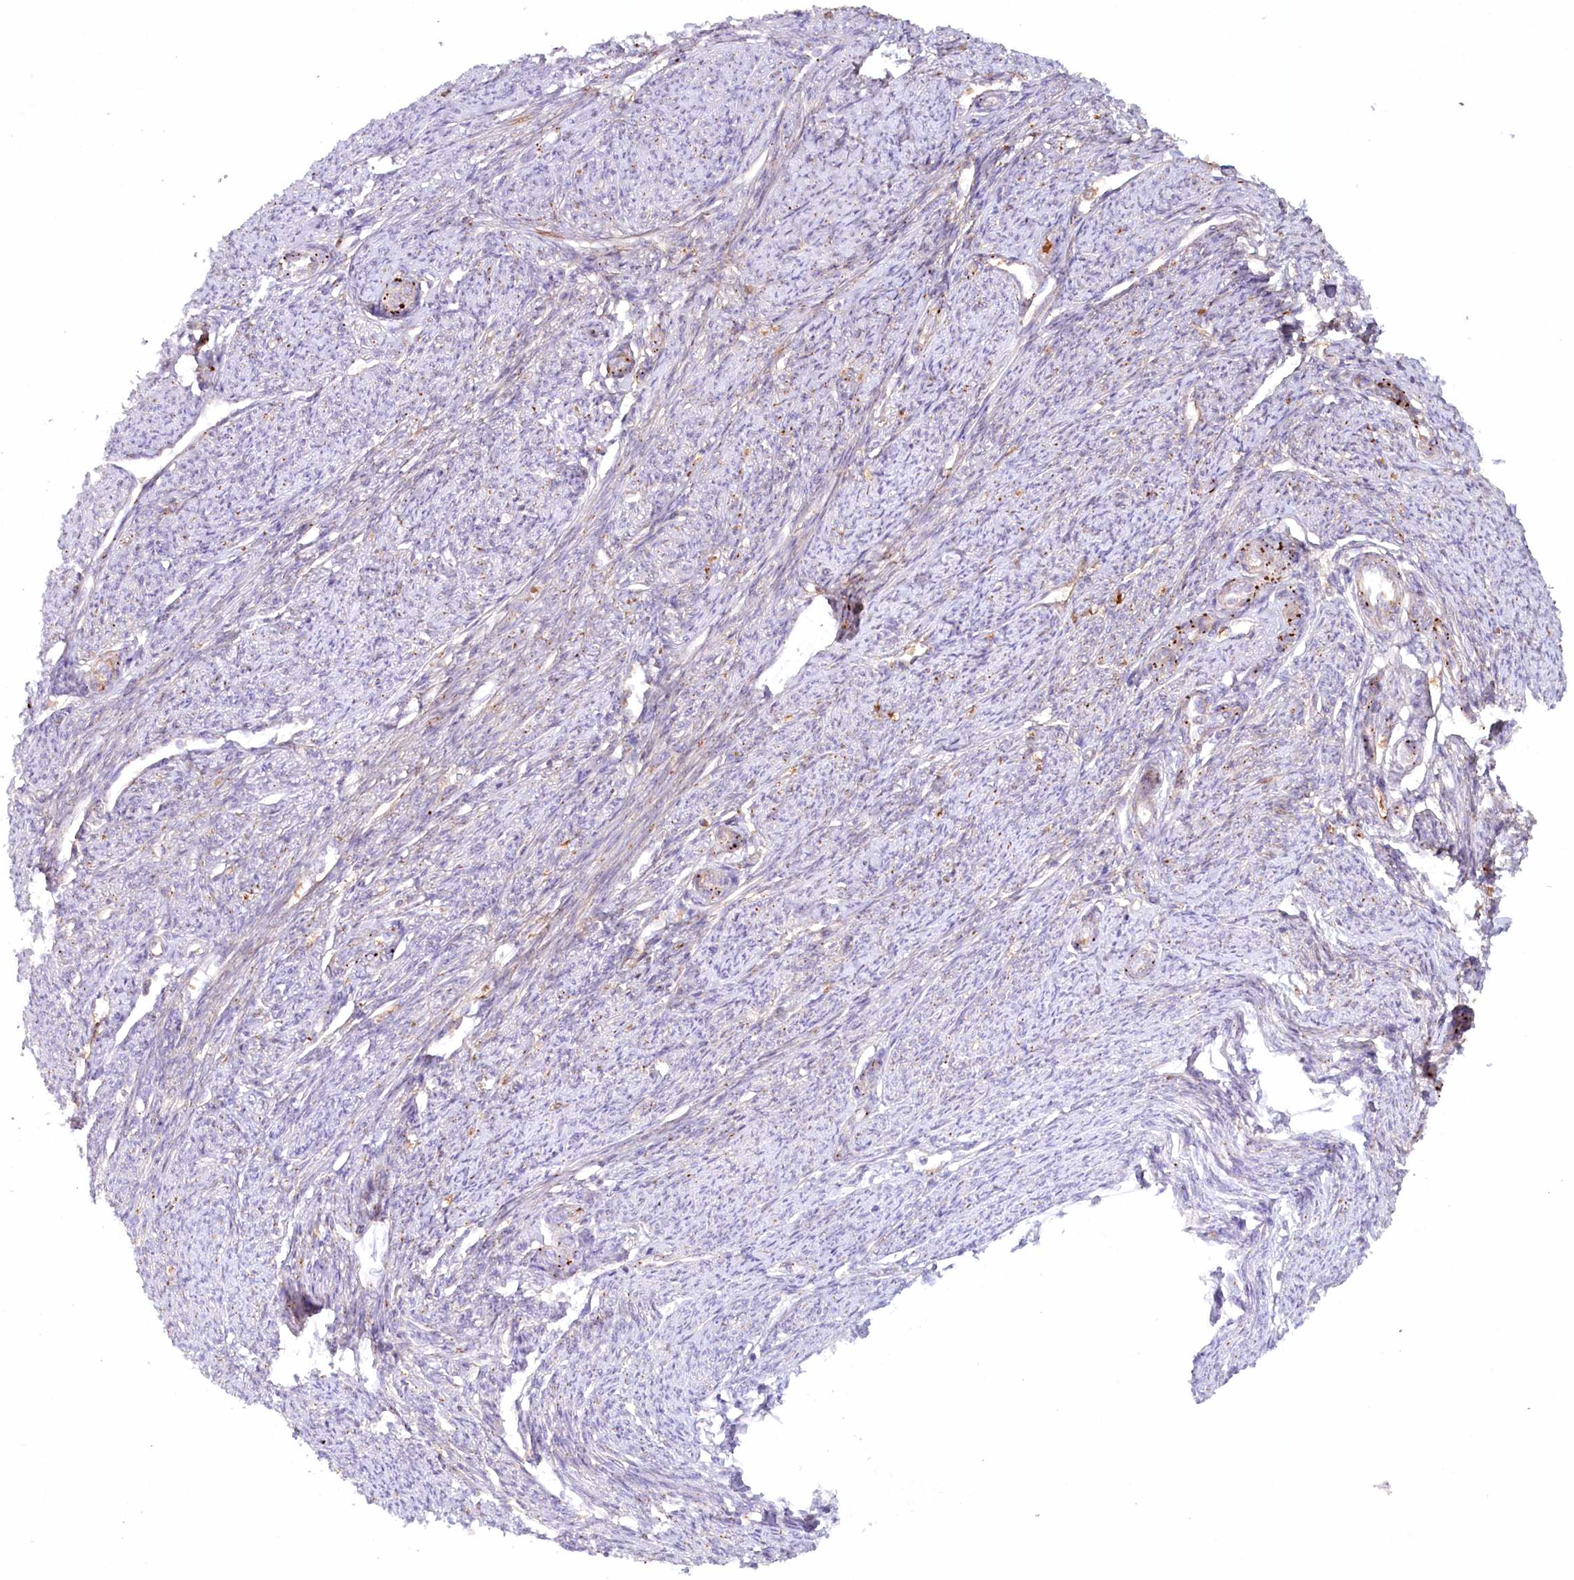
{"staining": {"intensity": "weak", "quantity": "<25%", "location": "cytoplasmic/membranous"}, "tissue": "smooth muscle", "cell_type": "Smooth muscle cells", "image_type": "normal", "snomed": [{"axis": "morphology", "description": "Normal tissue, NOS"}, {"axis": "topography", "description": "Smooth muscle"}, {"axis": "topography", "description": "Uterus"}], "caption": "High power microscopy image of an IHC photomicrograph of benign smooth muscle, revealing no significant positivity in smooth muscle cells.", "gene": "PSAPL1", "patient": {"sex": "female", "age": 59}}